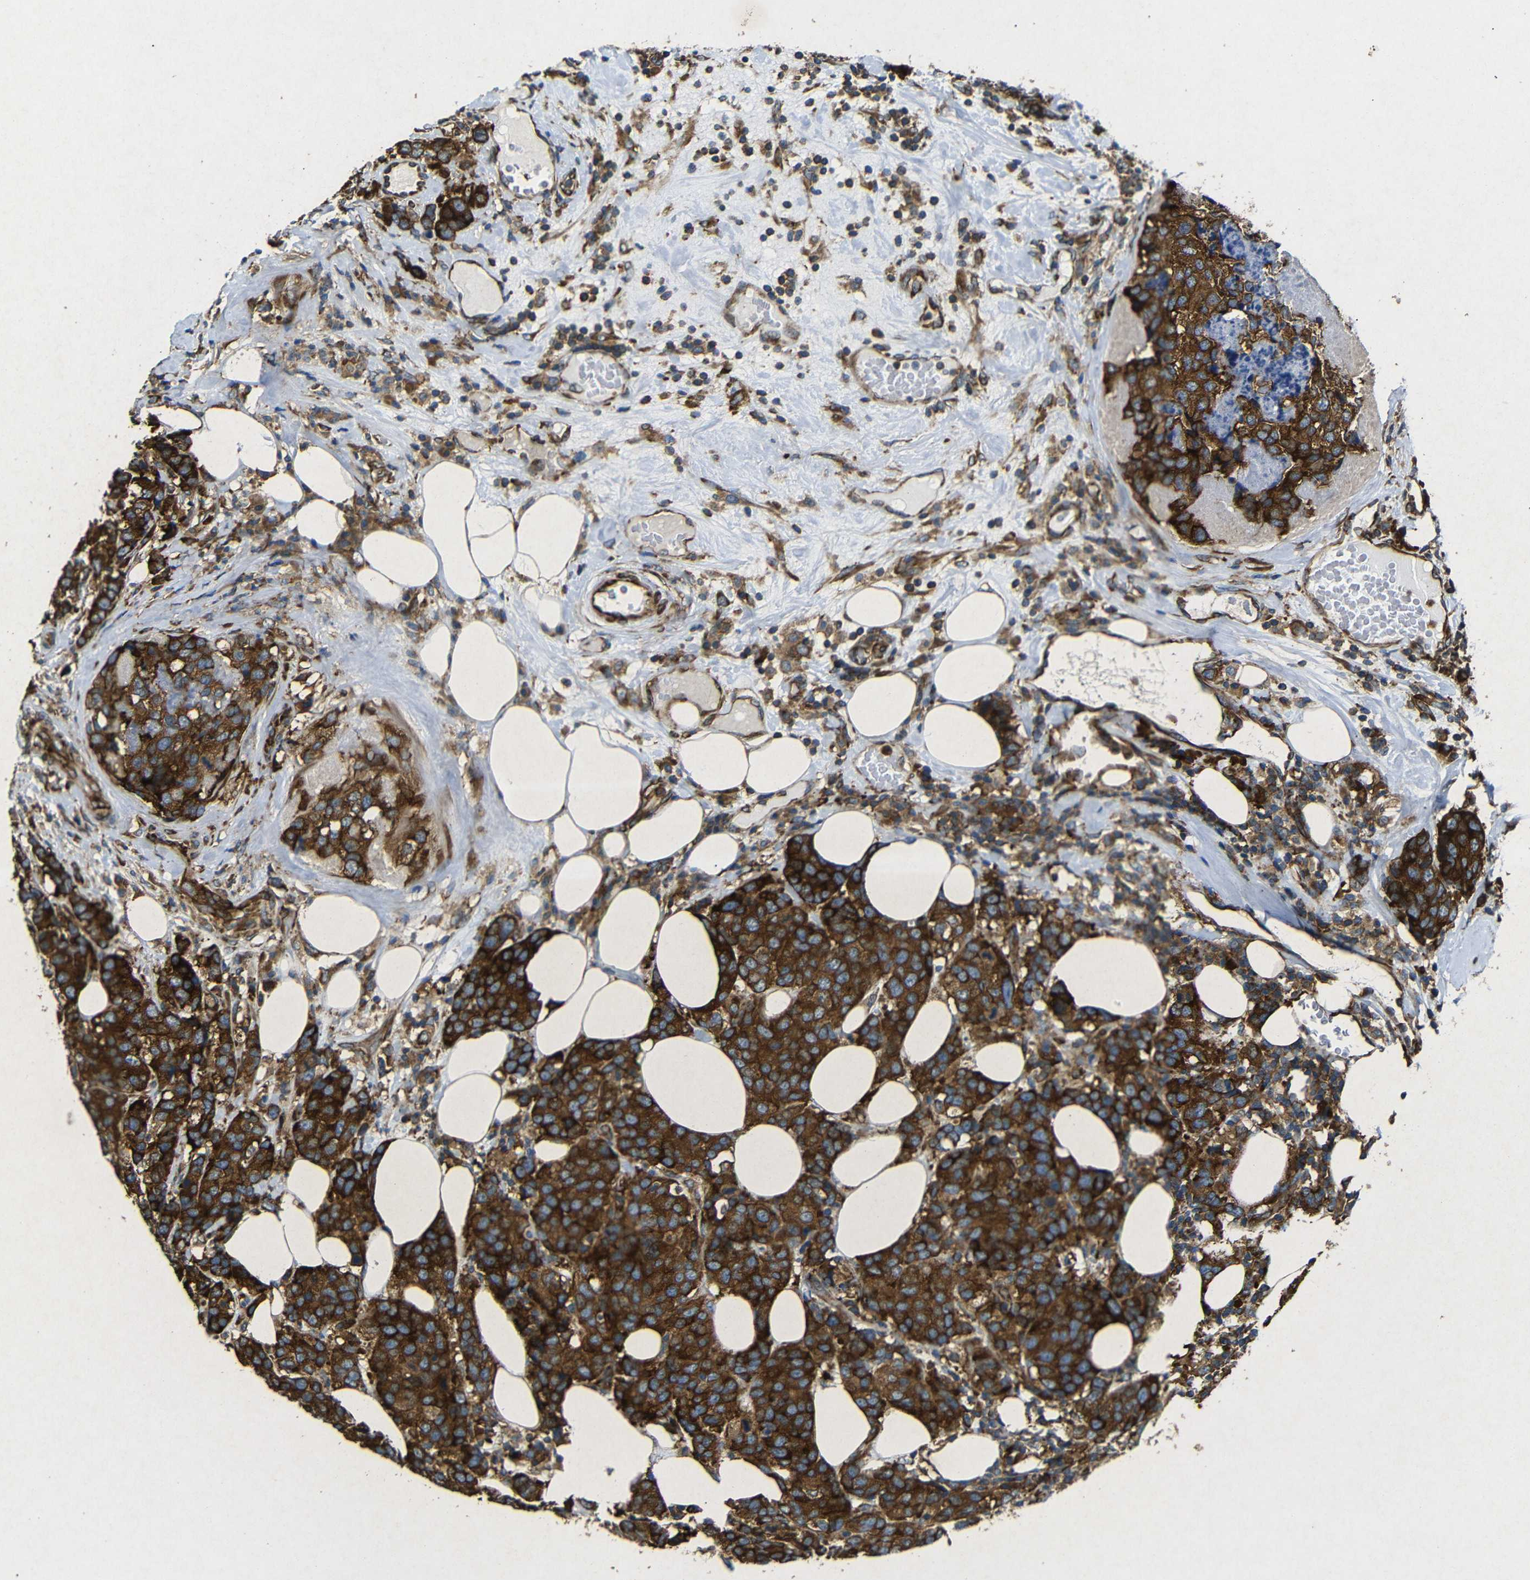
{"staining": {"intensity": "strong", "quantity": ">75%", "location": "cytoplasmic/membranous"}, "tissue": "breast cancer", "cell_type": "Tumor cells", "image_type": "cancer", "snomed": [{"axis": "morphology", "description": "Lobular carcinoma"}, {"axis": "topography", "description": "Breast"}], "caption": "Tumor cells show strong cytoplasmic/membranous positivity in approximately >75% of cells in breast cancer (lobular carcinoma).", "gene": "BTF3", "patient": {"sex": "female", "age": 59}}